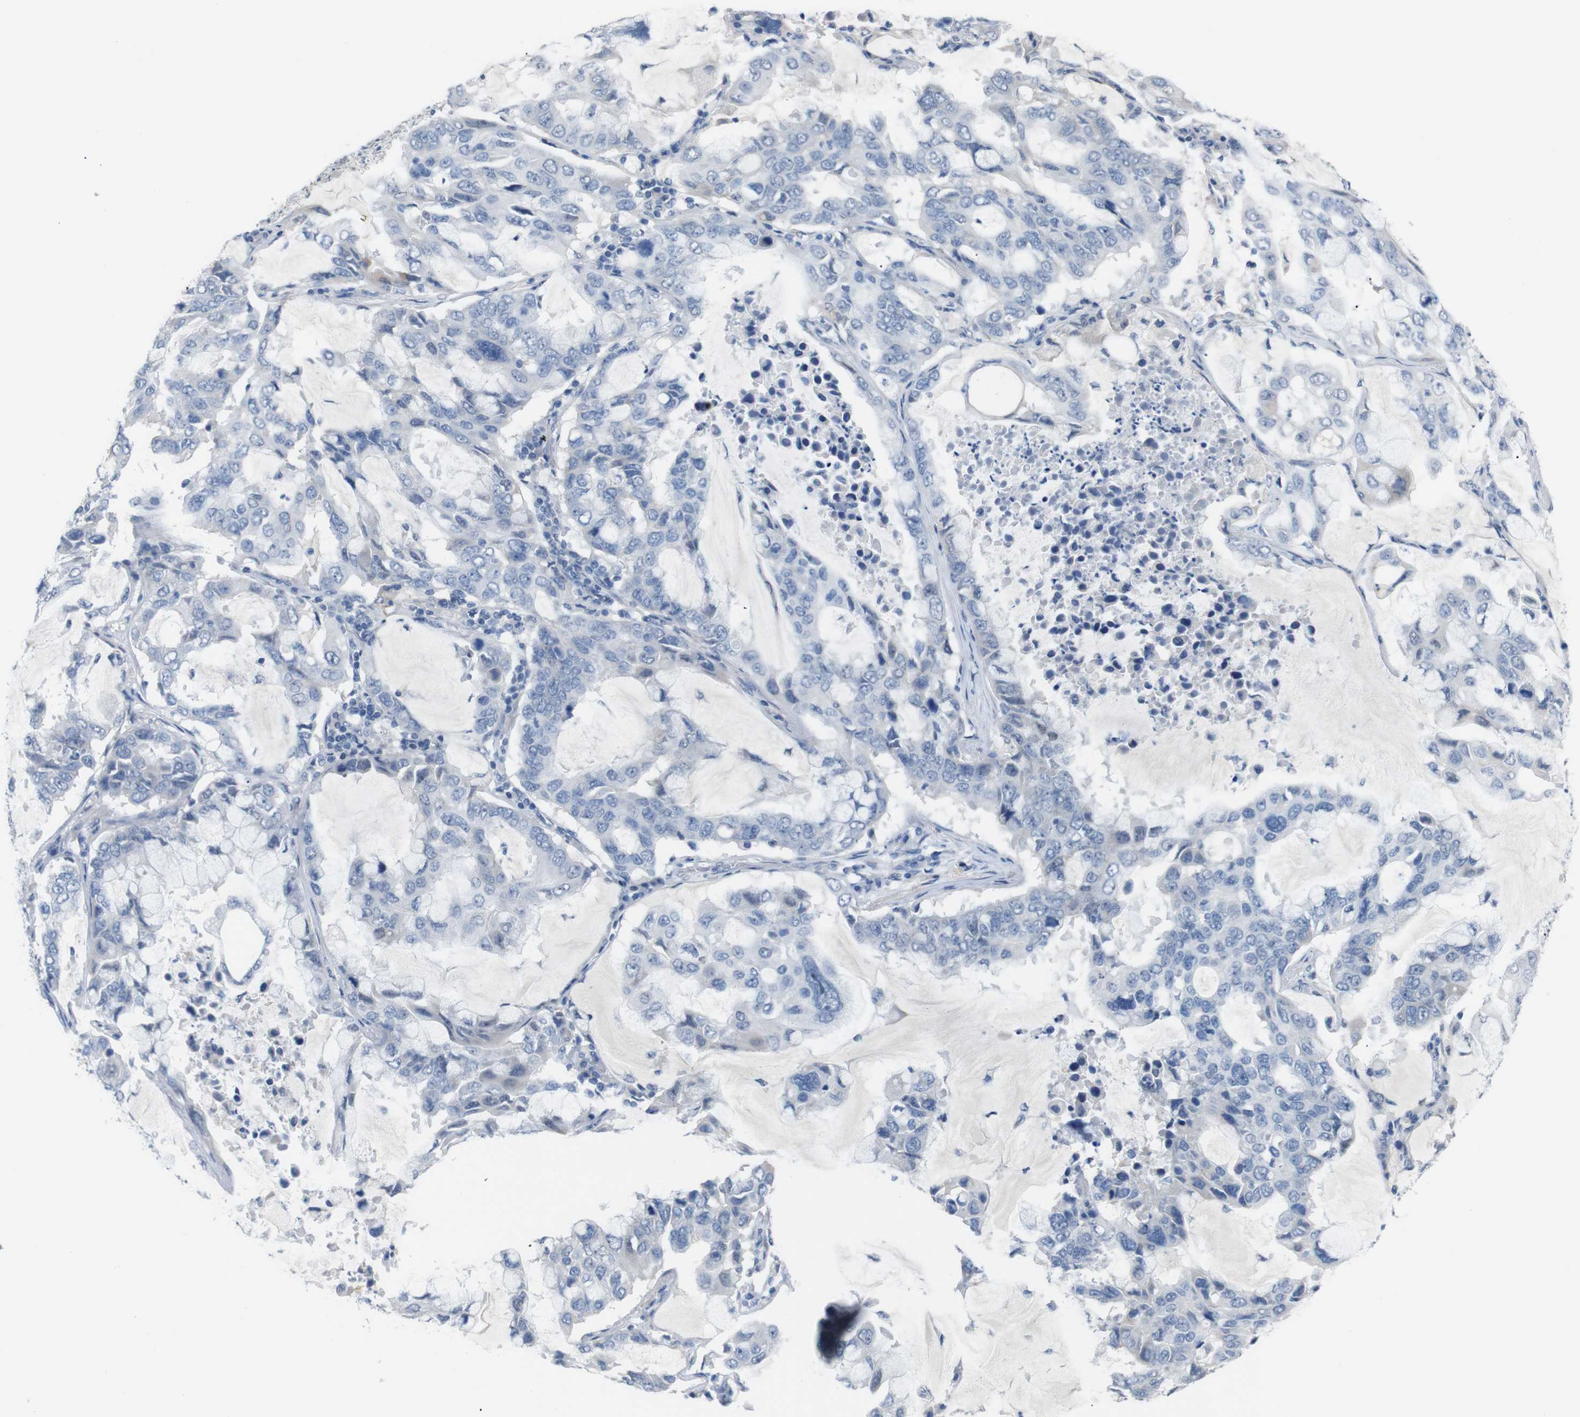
{"staining": {"intensity": "negative", "quantity": "none", "location": "none"}, "tissue": "lung cancer", "cell_type": "Tumor cells", "image_type": "cancer", "snomed": [{"axis": "morphology", "description": "Adenocarcinoma, NOS"}, {"axis": "topography", "description": "Lung"}], "caption": "Immunohistochemistry of human lung adenocarcinoma displays no staining in tumor cells.", "gene": "CHRM5", "patient": {"sex": "male", "age": 64}}